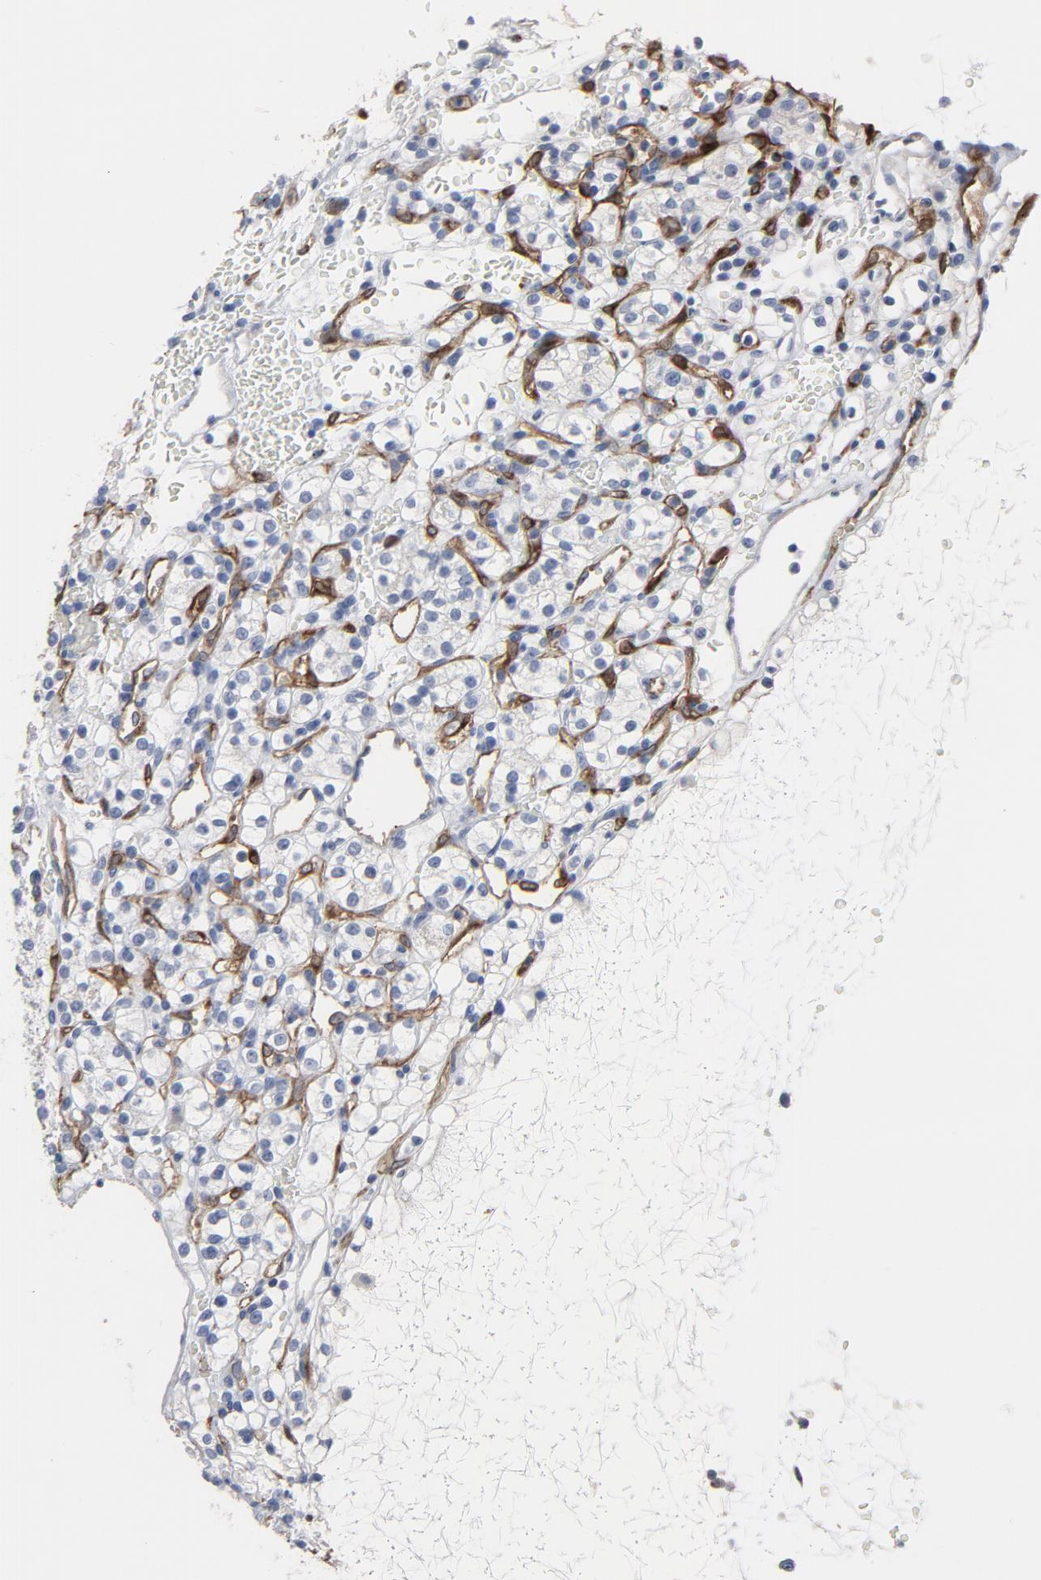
{"staining": {"intensity": "negative", "quantity": "none", "location": "none"}, "tissue": "renal cancer", "cell_type": "Tumor cells", "image_type": "cancer", "snomed": [{"axis": "morphology", "description": "Adenocarcinoma, NOS"}, {"axis": "topography", "description": "Kidney"}], "caption": "This micrograph is of renal cancer stained with IHC to label a protein in brown with the nuclei are counter-stained blue. There is no staining in tumor cells.", "gene": "KDR", "patient": {"sex": "female", "age": 60}}